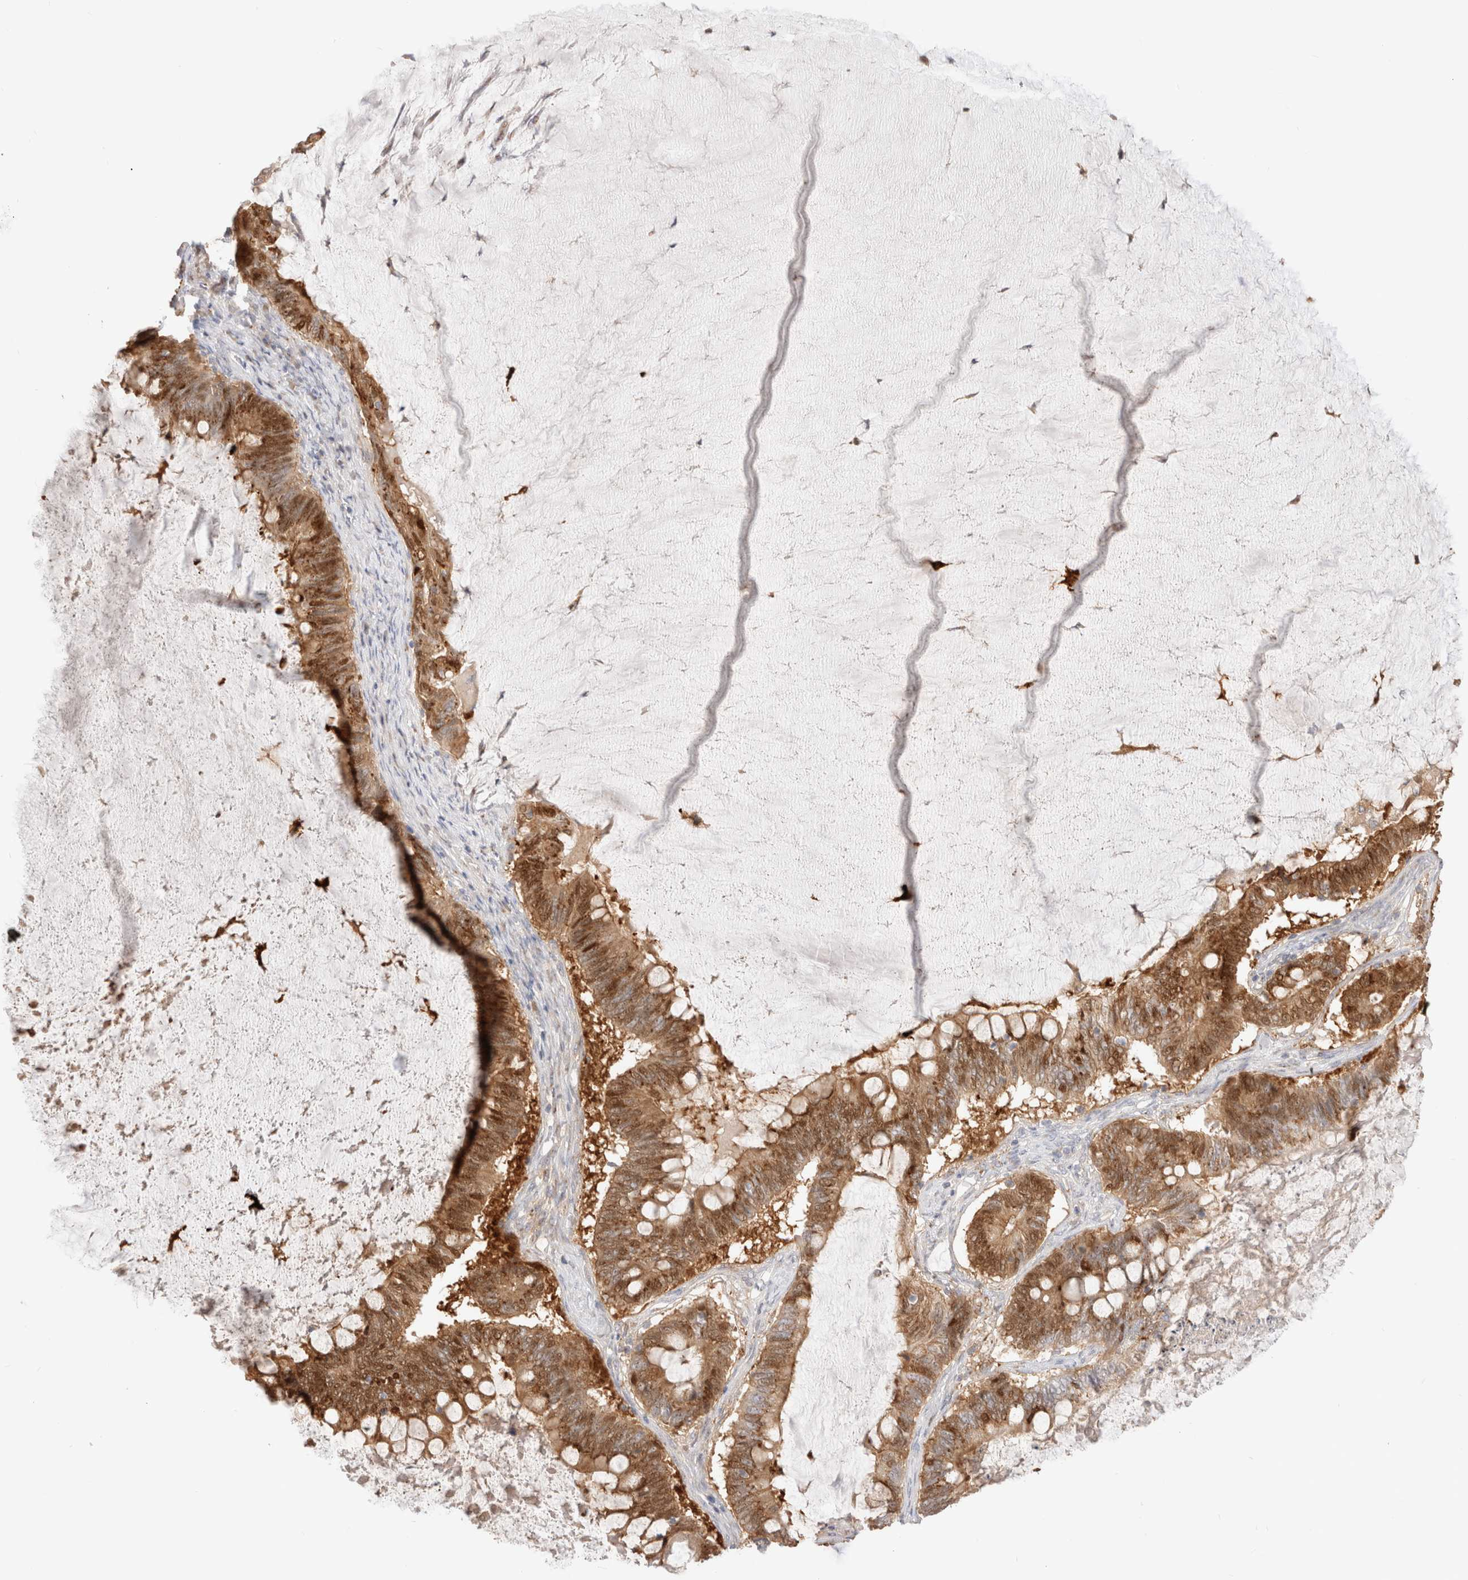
{"staining": {"intensity": "moderate", "quantity": ">75%", "location": "cytoplasmic/membranous,nuclear"}, "tissue": "ovarian cancer", "cell_type": "Tumor cells", "image_type": "cancer", "snomed": [{"axis": "morphology", "description": "Cystadenocarcinoma, mucinous, NOS"}, {"axis": "topography", "description": "Ovary"}], "caption": "Moderate cytoplasmic/membranous and nuclear protein expression is identified in approximately >75% of tumor cells in ovarian cancer.", "gene": "EFCAB13", "patient": {"sex": "female", "age": 61}}